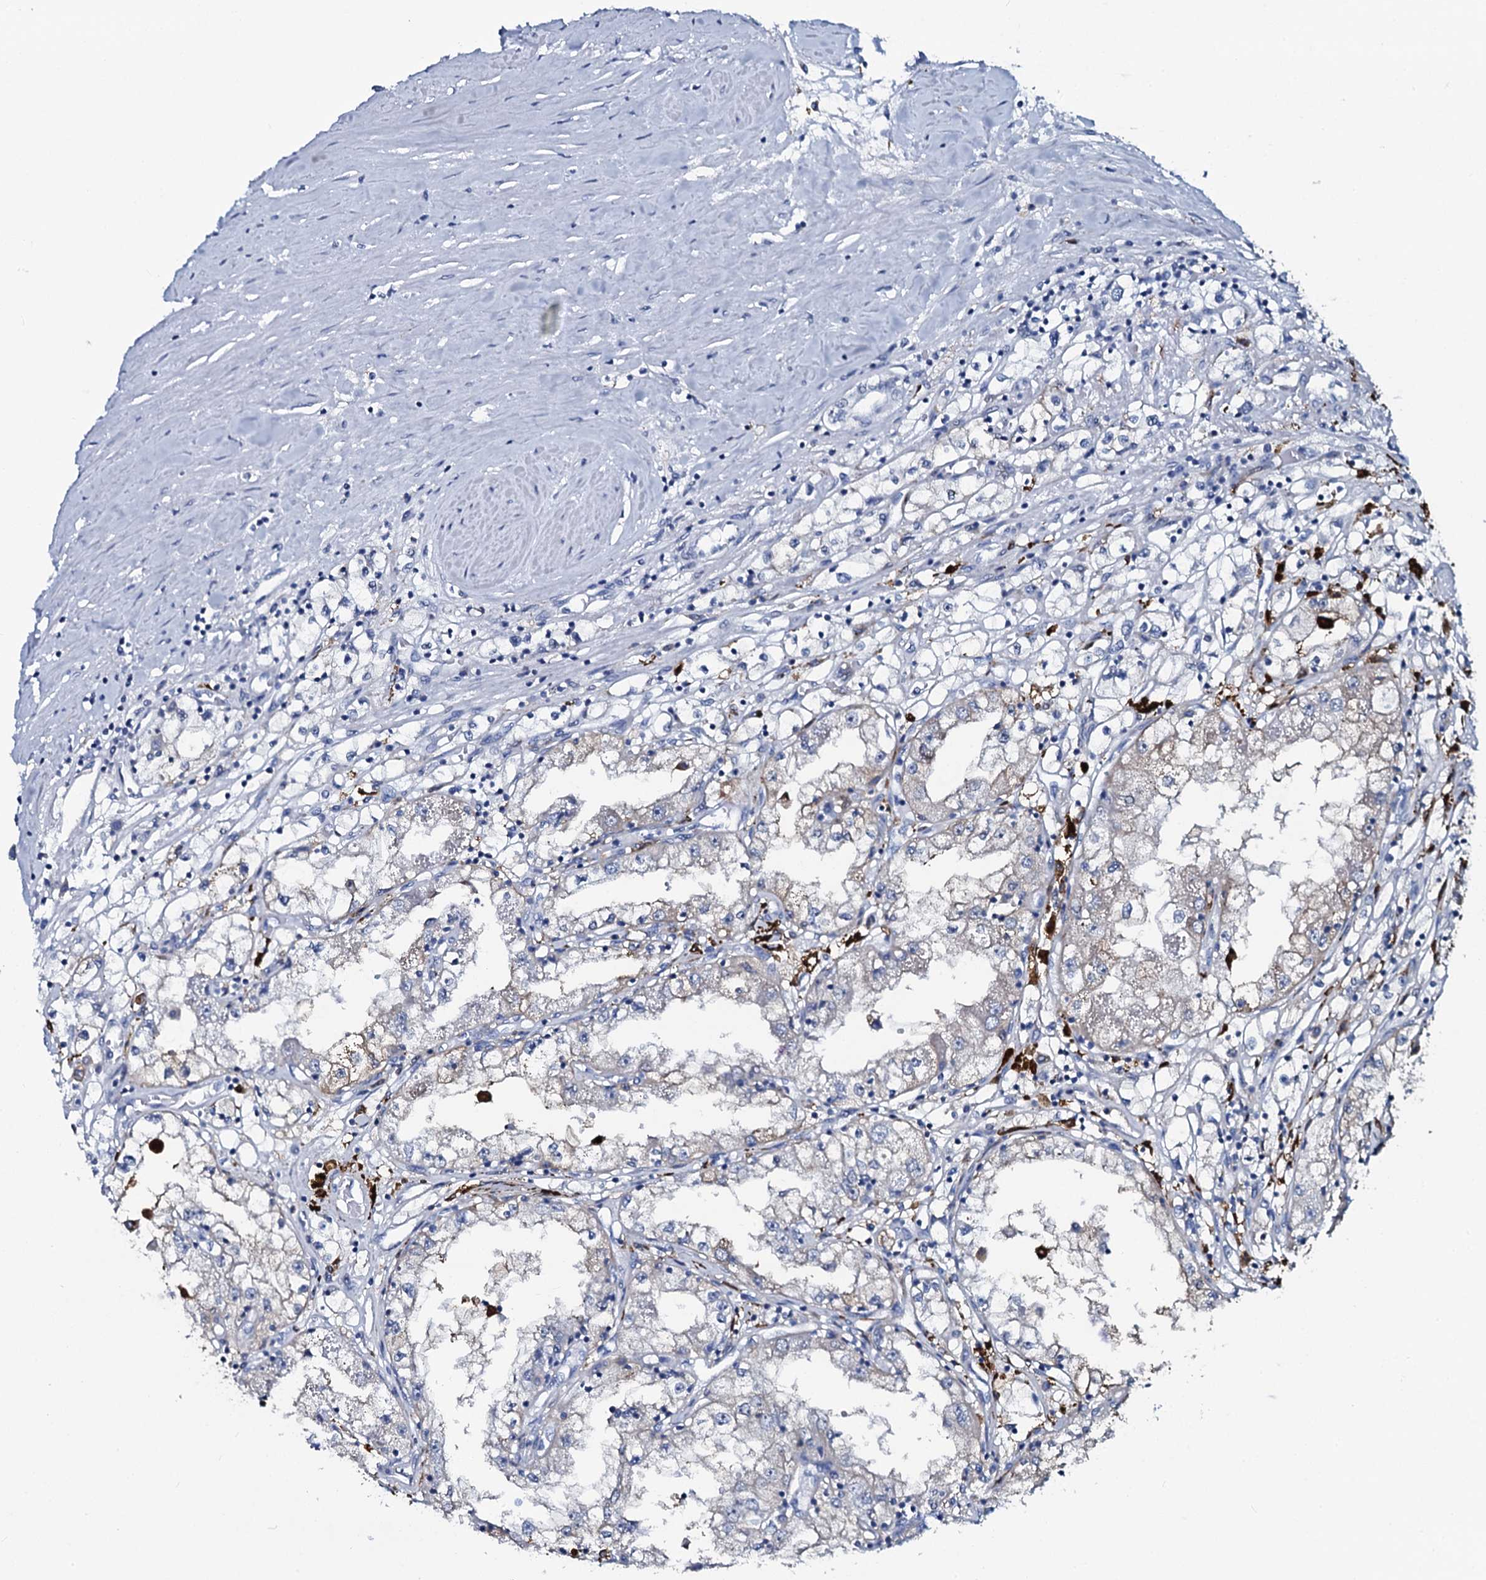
{"staining": {"intensity": "negative", "quantity": "none", "location": "none"}, "tissue": "renal cancer", "cell_type": "Tumor cells", "image_type": "cancer", "snomed": [{"axis": "morphology", "description": "Adenocarcinoma, NOS"}, {"axis": "topography", "description": "Kidney"}], "caption": "Immunohistochemistry photomicrograph of neoplastic tissue: human renal adenocarcinoma stained with DAB reveals no significant protein expression in tumor cells.", "gene": "SLC4A7", "patient": {"sex": "male", "age": 56}}